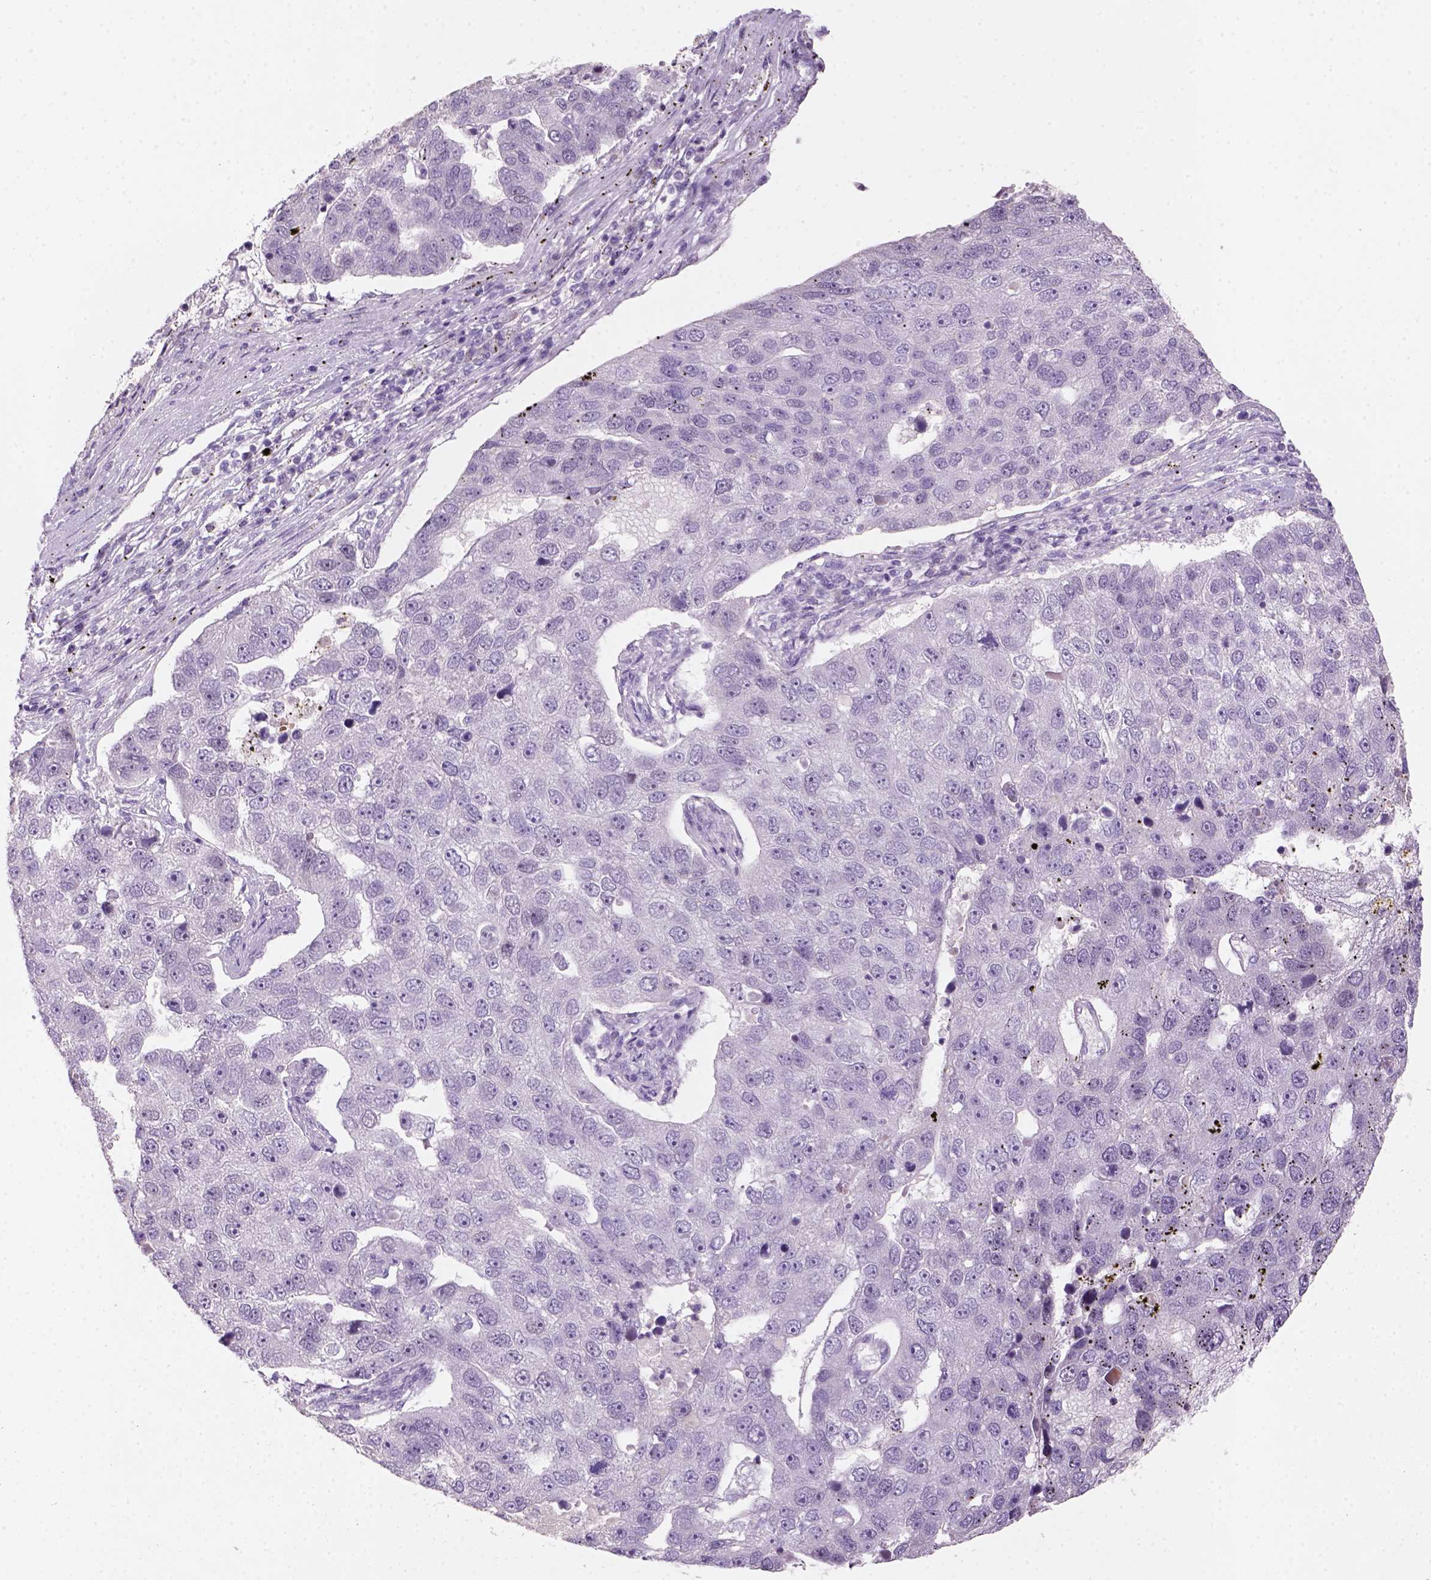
{"staining": {"intensity": "negative", "quantity": "none", "location": "none"}, "tissue": "pancreatic cancer", "cell_type": "Tumor cells", "image_type": "cancer", "snomed": [{"axis": "morphology", "description": "Adenocarcinoma, NOS"}, {"axis": "topography", "description": "Pancreas"}], "caption": "There is no significant expression in tumor cells of pancreatic cancer. The staining was performed using DAB to visualize the protein expression in brown, while the nuclei were stained in blue with hematoxylin (Magnification: 20x).", "gene": "ZMAT4", "patient": {"sex": "female", "age": 61}}